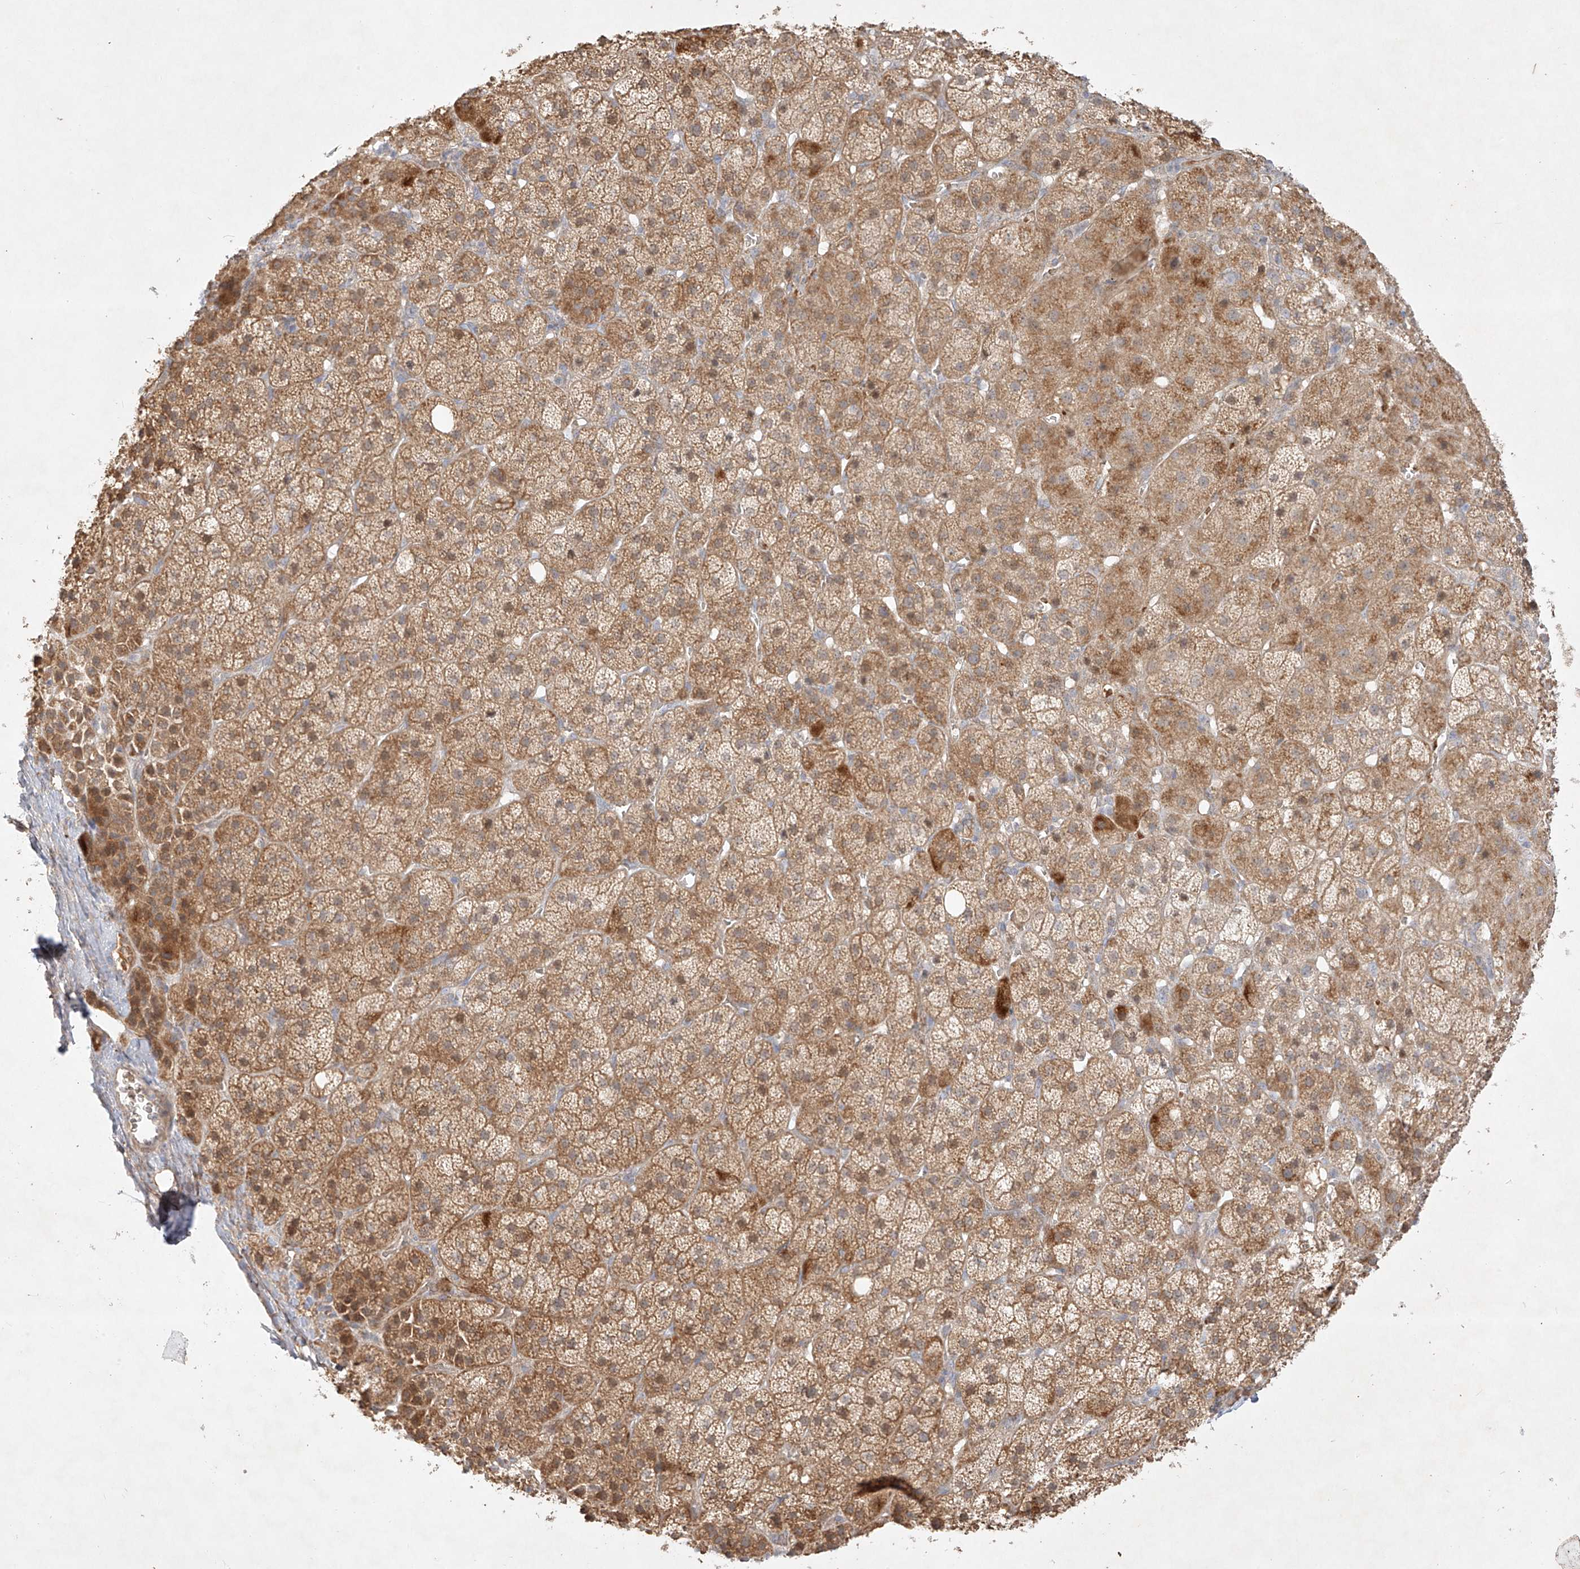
{"staining": {"intensity": "moderate", "quantity": ">75%", "location": "cytoplasmic/membranous"}, "tissue": "adrenal gland", "cell_type": "Glandular cells", "image_type": "normal", "snomed": [{"axis": "morphology", "description": "Normal tissue, NOS"}, {"axis": "topography", "description": "Adrenal gland"}], "caption": "A brown stain labels moderate cytoplasmic/membranous staining of a protein in glandular cells of normal human adrenal gland. (brown staining indicates protein expression, while blue staining denotes nuclei).", "gene": "KPNA7", "patient": {"sex": "female", "age": 57}}